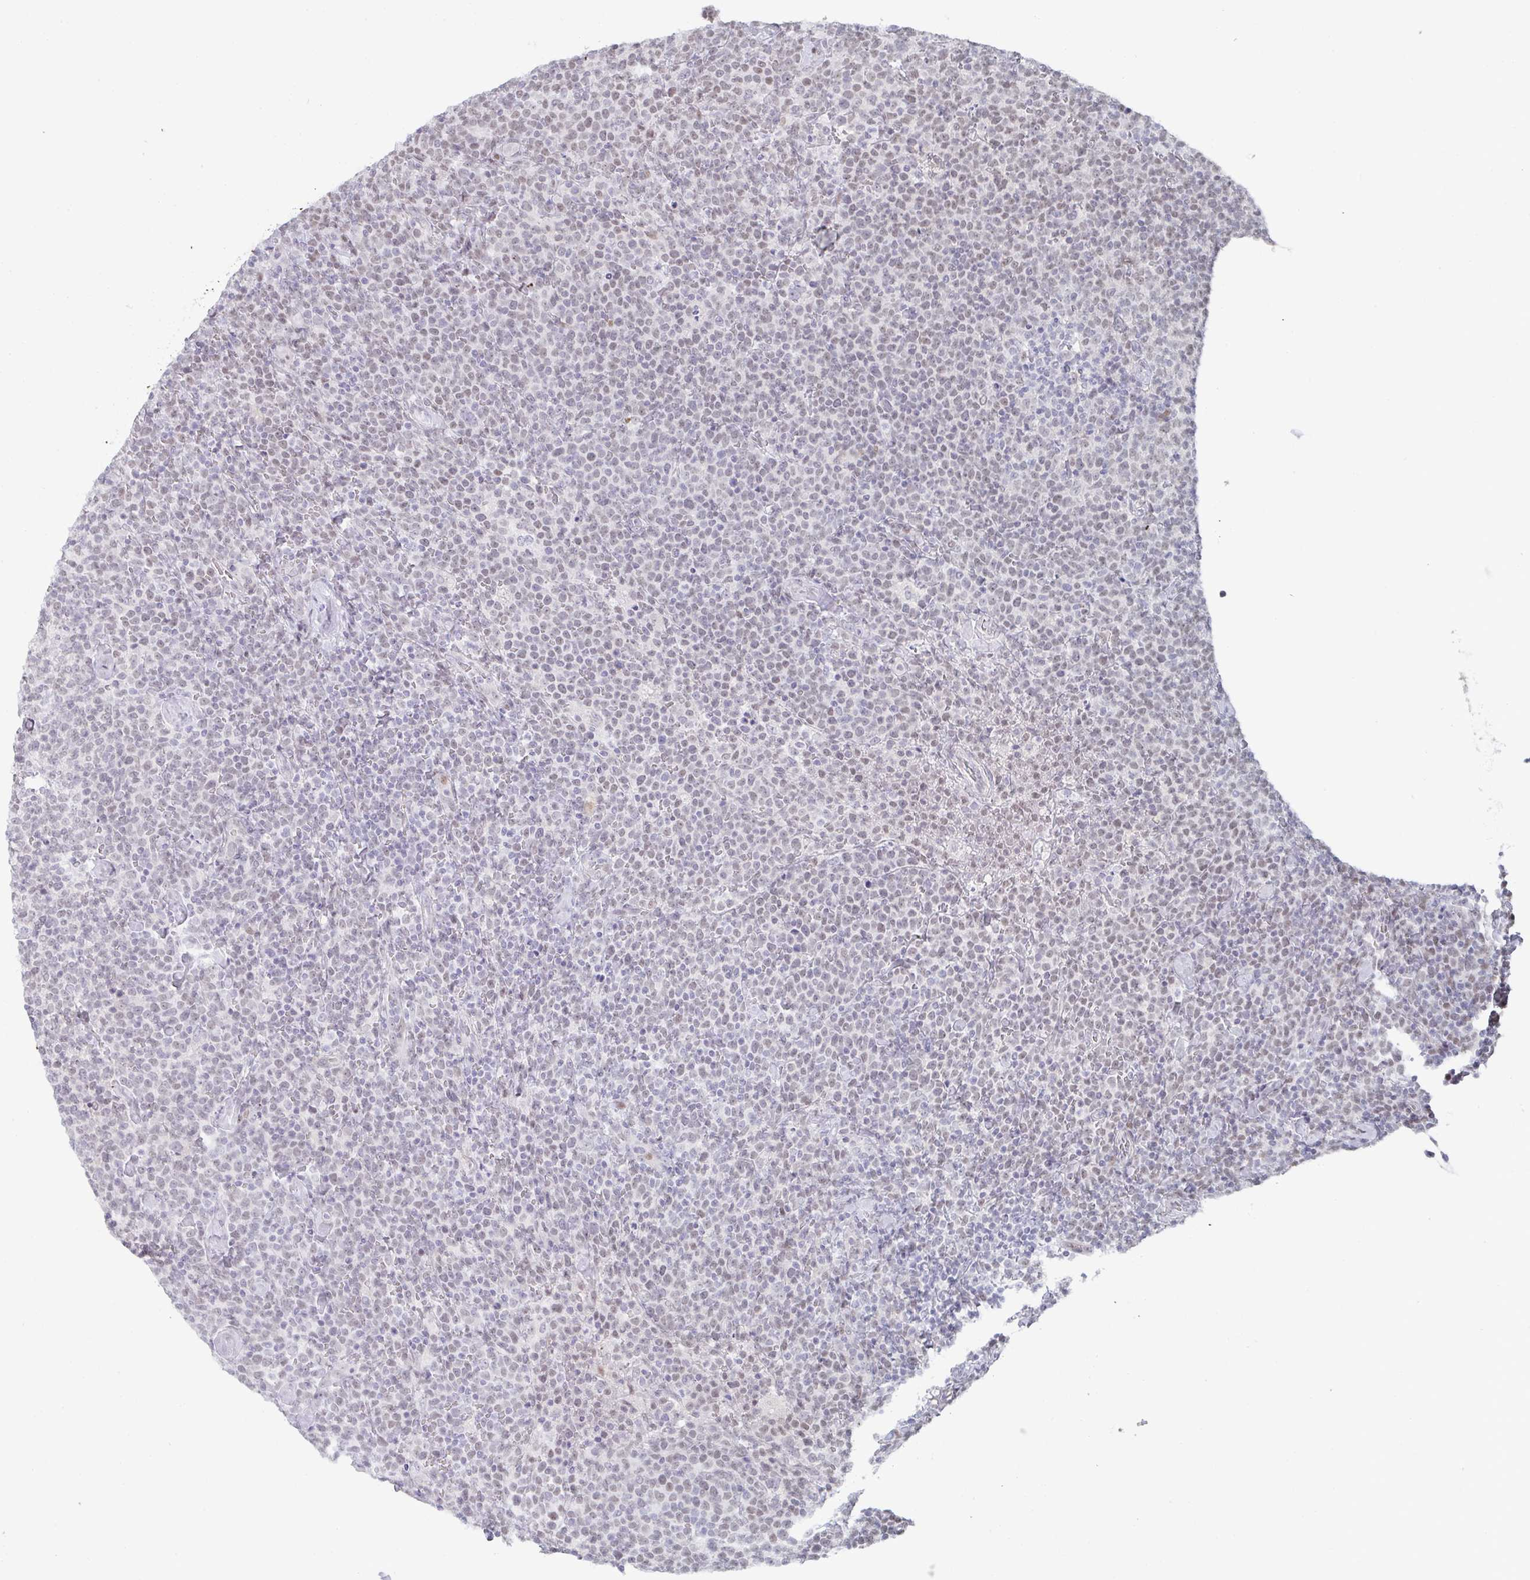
{"staining": {"intensity": "negative", "quantity": "none", "location": "none"}, "tissue": "lymphoma", "cell_type": "Tumor cells", "image_type": "cancer", "snomed": [{"axis": "morphology", "description": "Malignant lymphoma, non-Hodgkin's type, High grade"}, {"axis": "topography", "description": "Lymph node"}], "caption": "This is an immunohistochemistry (IHC) image of malignant lymphoma, non-Hodgkin's type (high-grade). There is no expression in tumor cells.", "gene": "POU2AF2", "patient": {"sex": "male", "age": 61}}